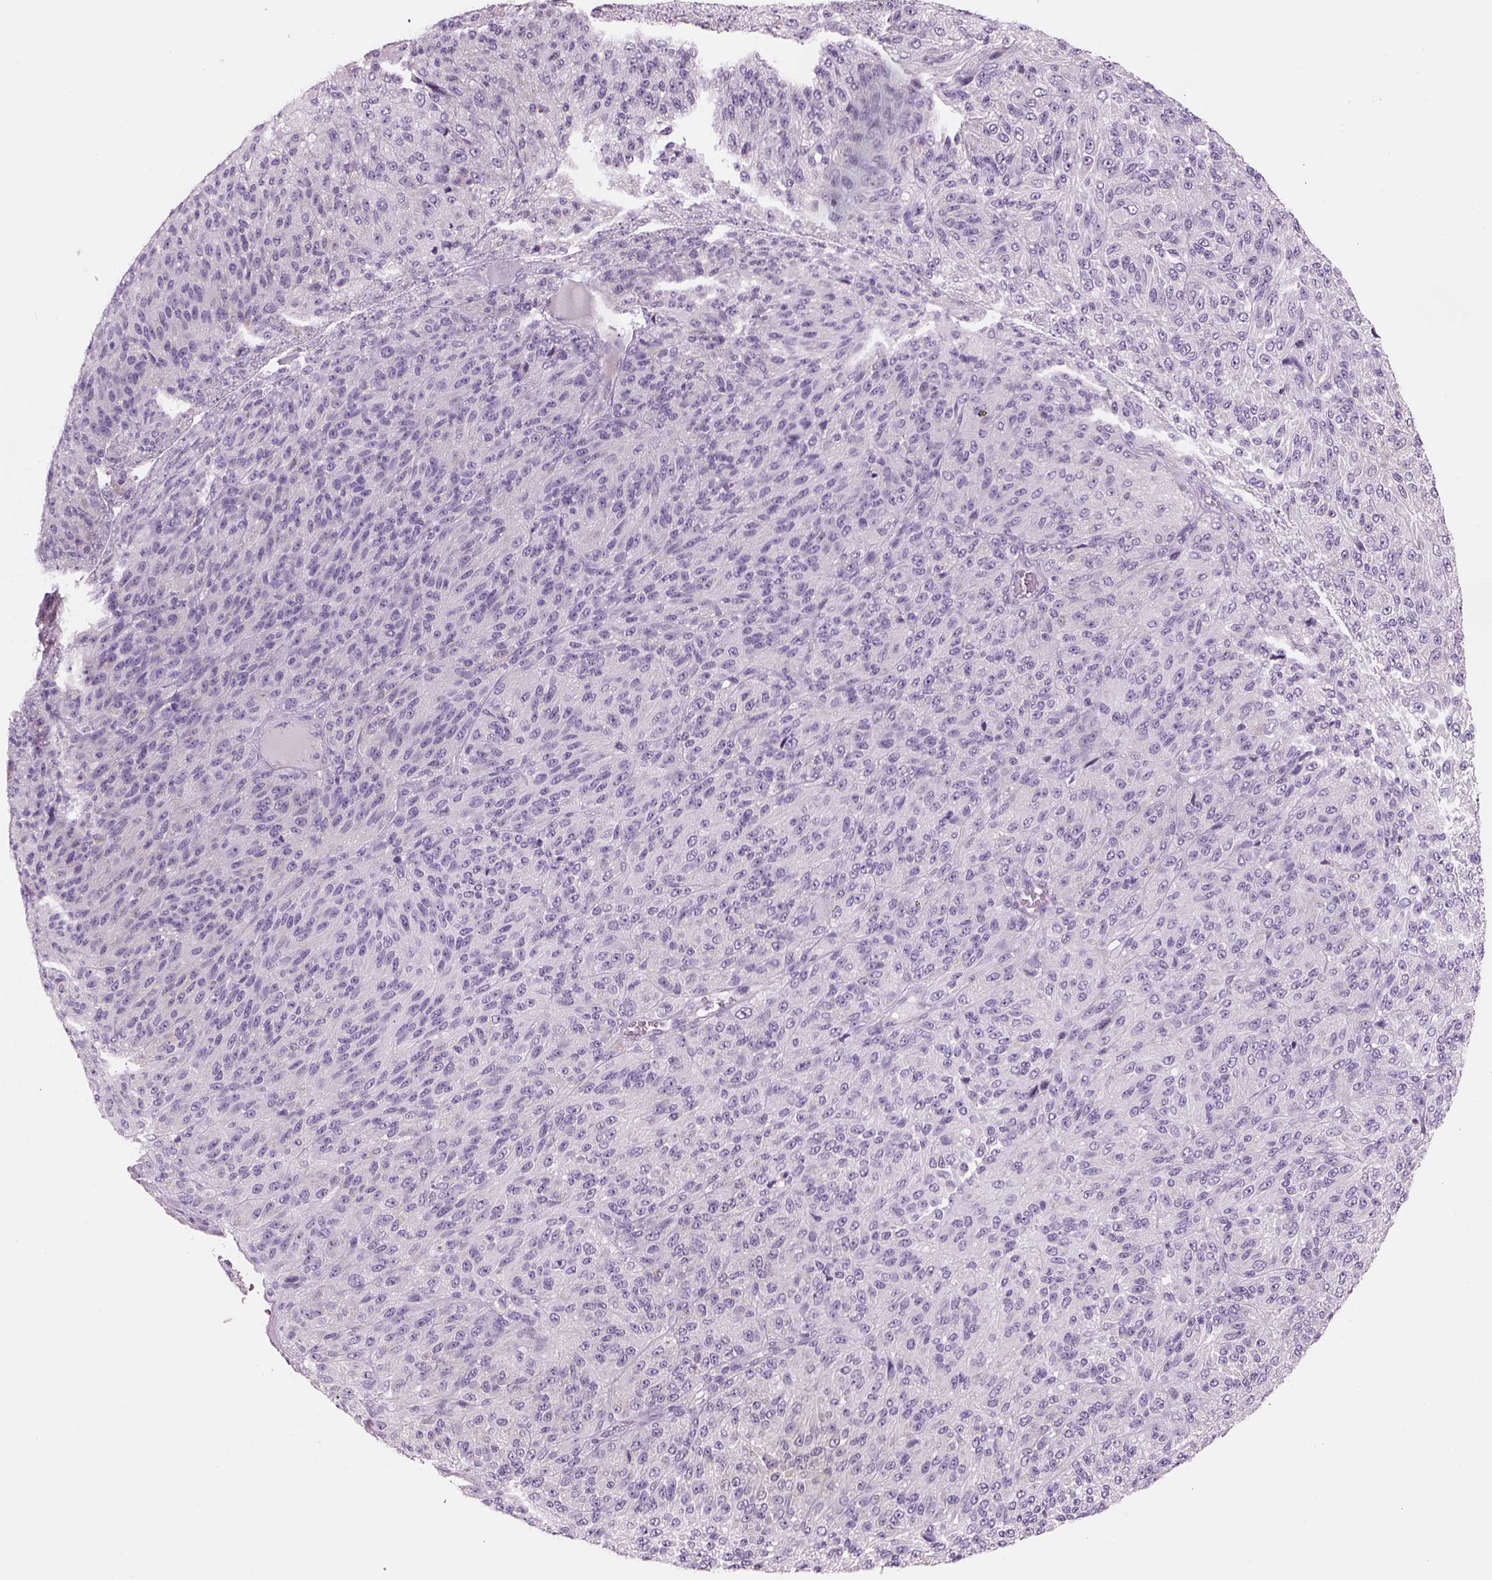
{"staining": {"intensity": "negative", "quantity": "none", "location": "none"}, "tissue": "melanoma", "cell_type": "Tumor cells", "image_type": "cancer", "snomed": [{"axis": "morphology", "description": "Malignant melanoma, Metastatic site"}, {"axis": "topography", "description": "Brain"}], "caption": "IHC of melanoma reveals no expression in tumor cells. (Stains: DAB immunohistochemistry with hematoxylin counter stain, Microscopy: brightfield microscopy at high magnification).", "gene": "KCNMB4", "patient": {"sex": "female", "age": 56}}